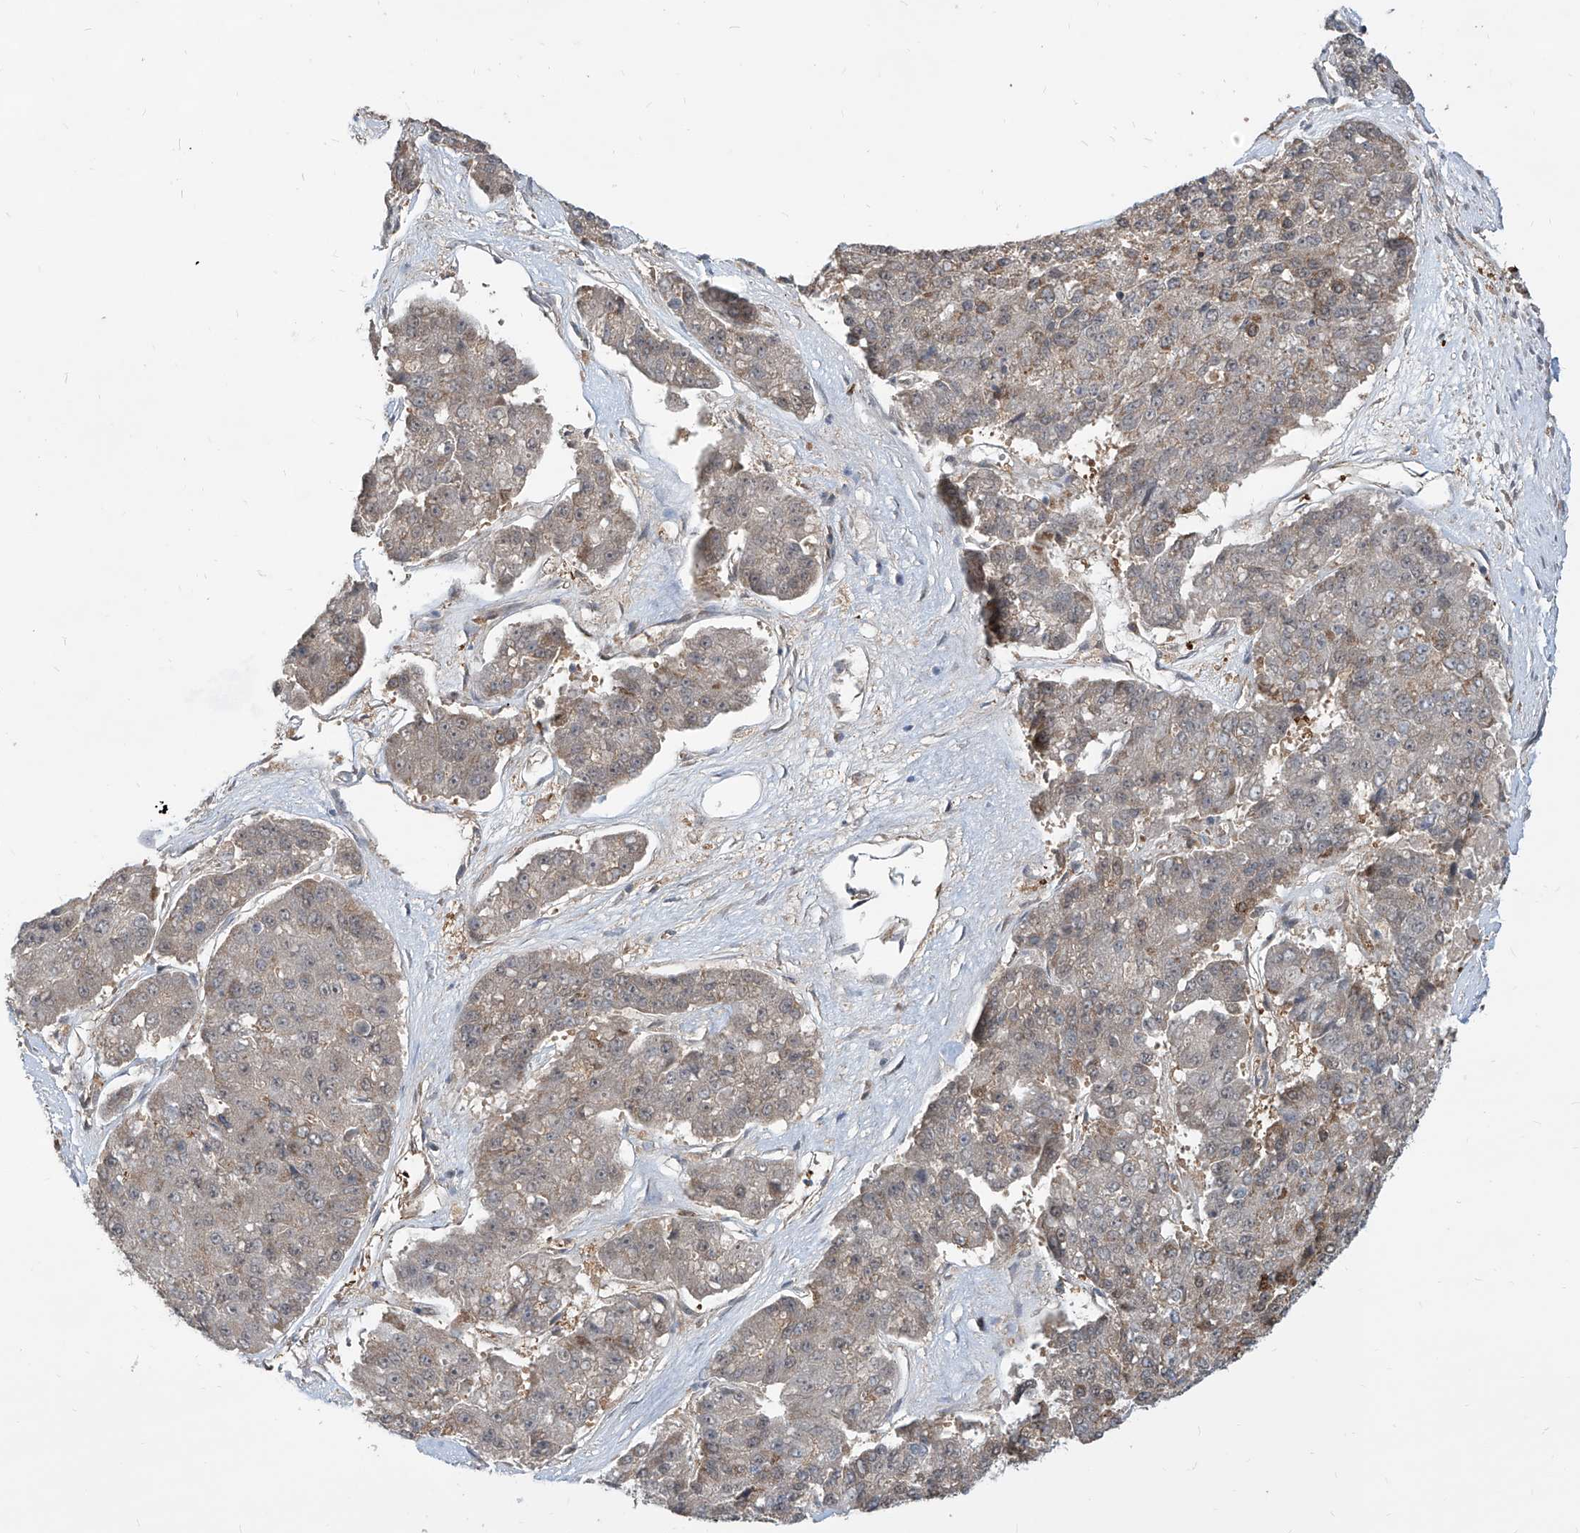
{"staining": {"intensity": "moderate", "quantity": "25%-75%", "location": "cytoplasmic/membranous,nuclear"}, "tissue": "pancreatic cancer", "cell_type": "Tumor cells", "image_type": "cancer", "snomed": [{"axis": "morphology", "description": "Adenocarcinoma, NOS"}, {"axis": "topography", "description": "Pancreas"}], "caption": "IHC micrograph of neoplastic tissue: pancreatic adenocarcinoma stained using immunohistochemistry demonstrates medium levels of moderate protein expression localized specifically in the cytoplasmic/membranous and nuclear of tumor cells, appearing as a cytoplasmic/membranous and nuclear brown color.", "gene": "MAGED2", "patient": {"sex": "male", "age": 50}}